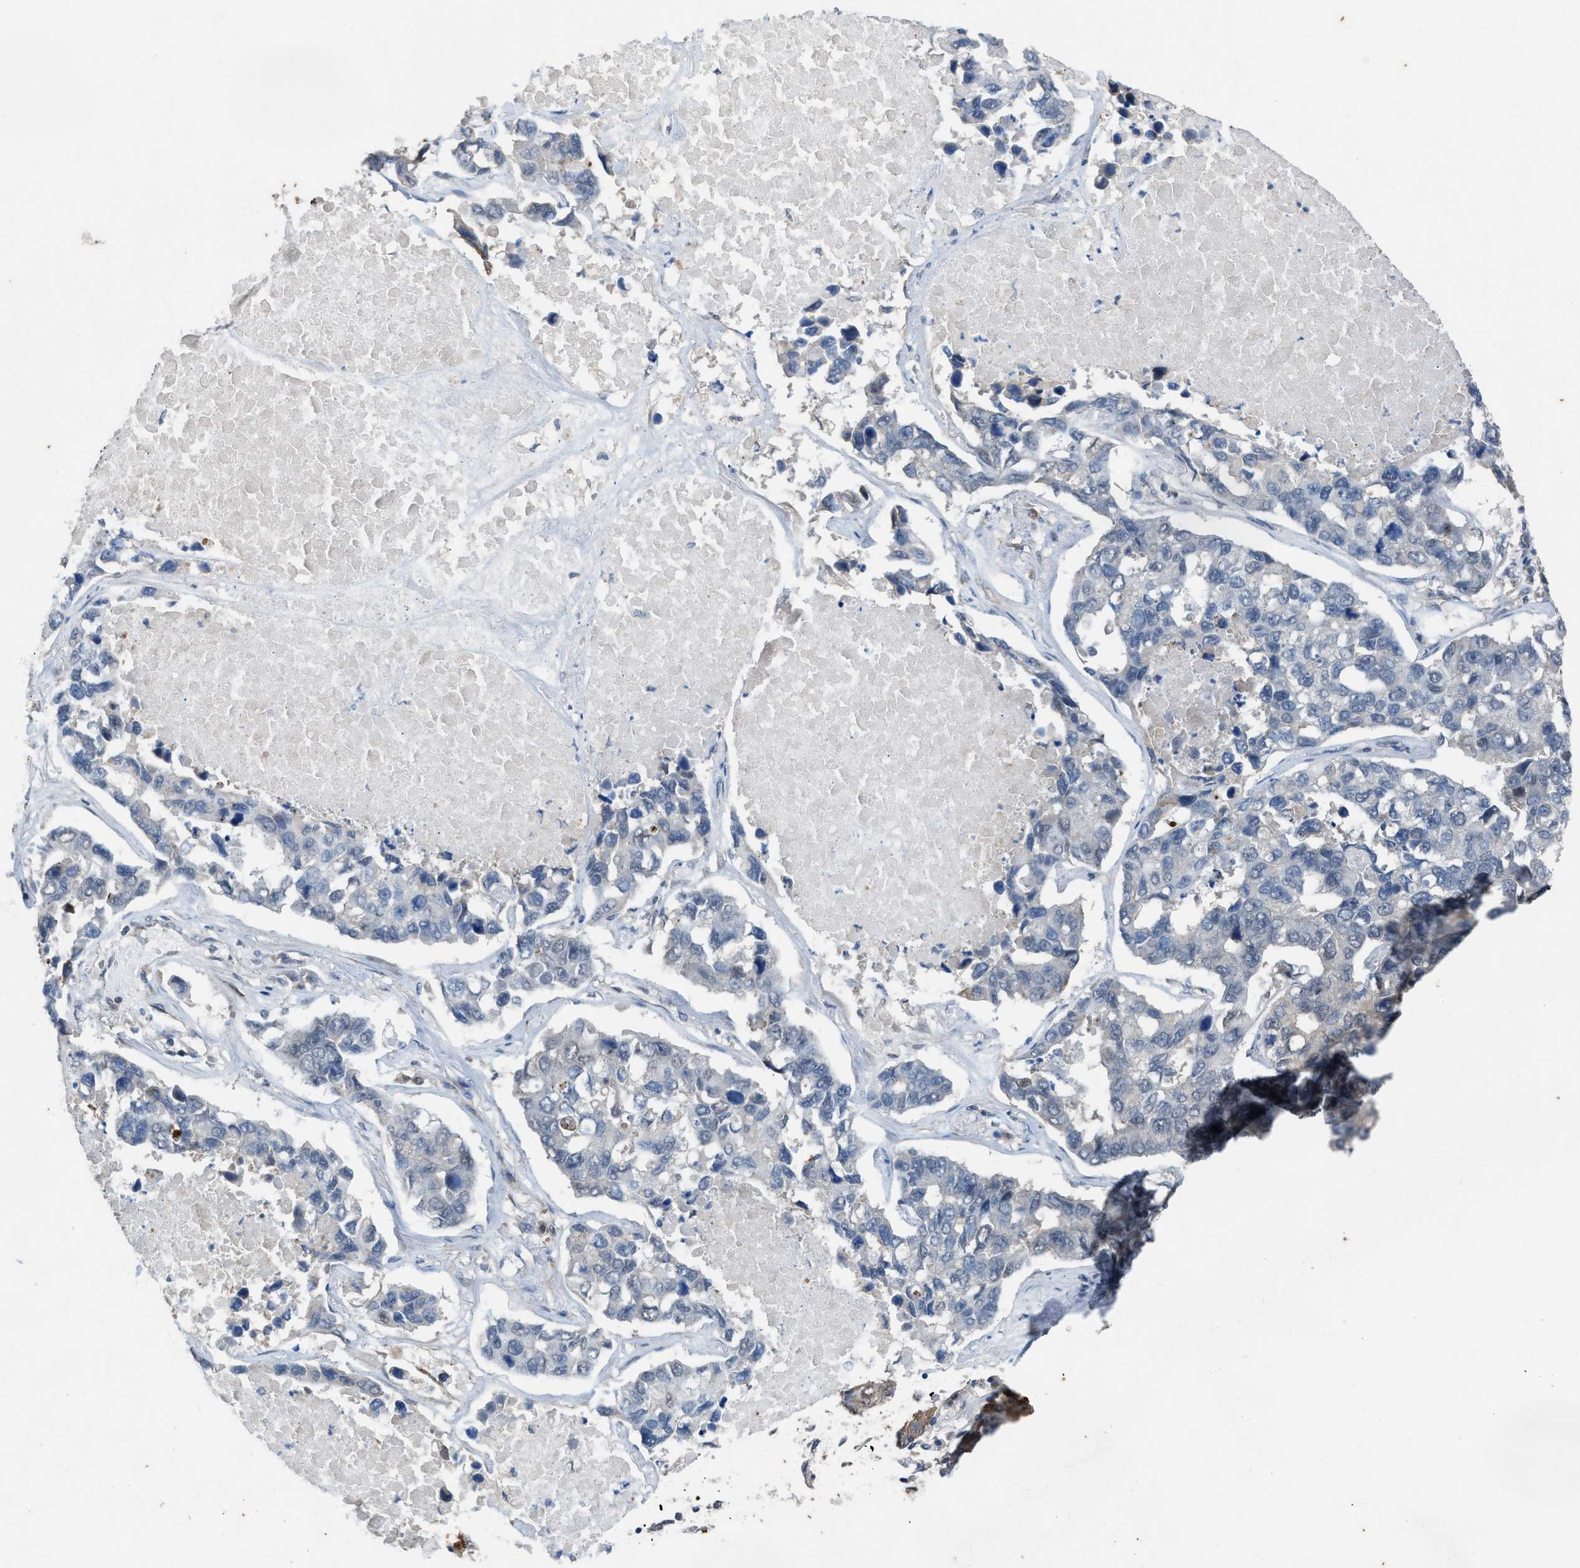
{"staining": {"intensity": "negative", "quantity": "none", "location": "none"}, "tissue": "lung cancer", "cell_type": "Tumor cells", "image_type": "cancer", "snomed": [{"axis": "morphology", "description": "Adenocarcinoma, NOS"}, {"axis": "topography", "description": "Lung"}], "caption": "Tumor cells are negative for brown protein staining in lung adenocarcinoma. Brightfield microscopy of immunohistochemistry (IHC) stained with DAB (brown) and hematoxylin (blue), captured at high magnification.", "gene": "PLAA", "patient": {"sex": "male", "age": 64}}